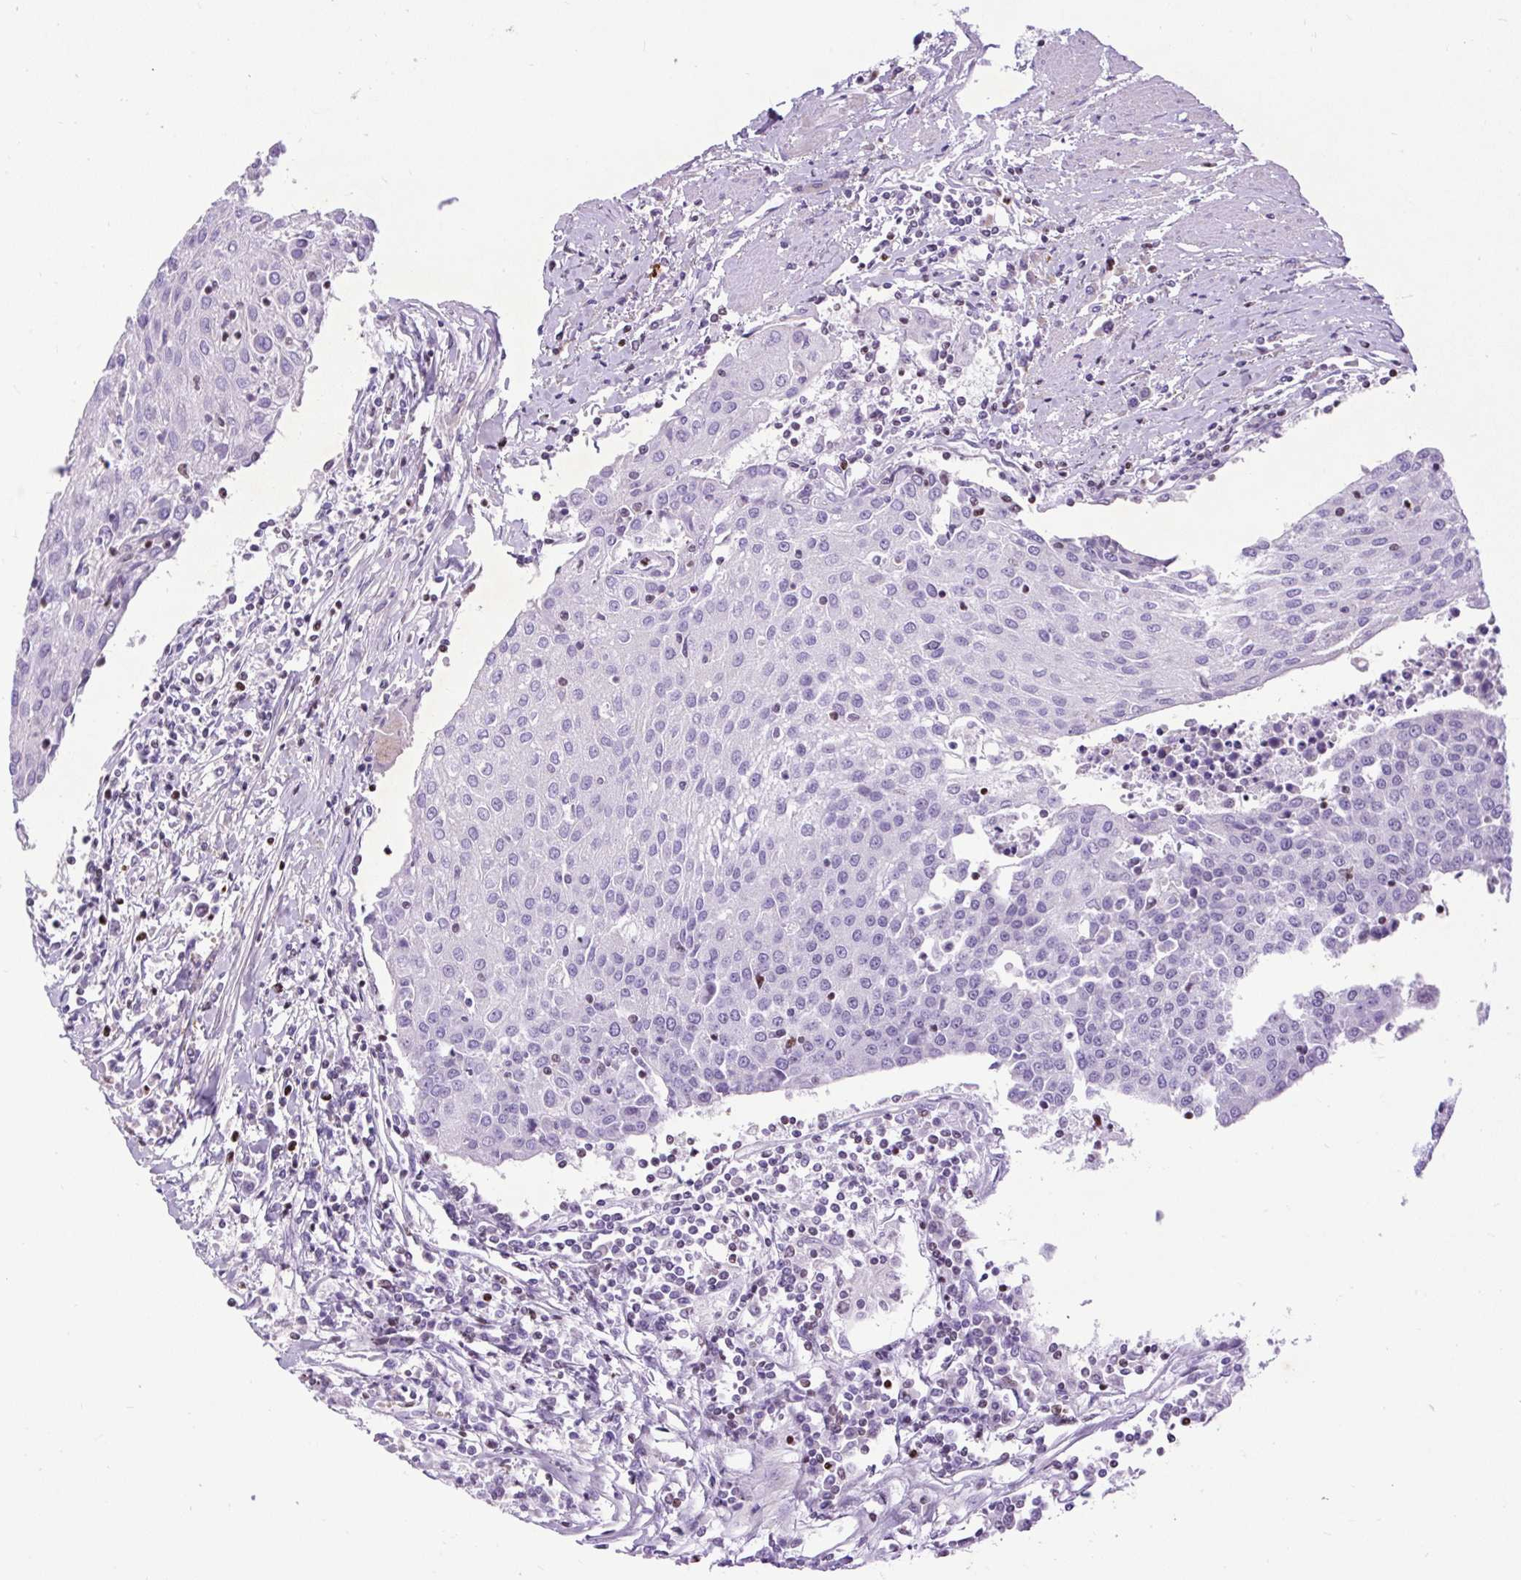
{"staining": {"intensity": "negative", "quantity": "none", "location": "none"}, "tissue": "urothelial cancer", "cell_type": "Tumor cells", "image_type": "cancer", "snomed": [{"axis": "morphology", "description": "Urothelial carcinoma, High grade"}, {"axis": "topography", "description": "Urinary bladder"}], "caption": "Tumor cells are negative for brown protein staining in high-grade urothelial carcinoma.", "gene": "SPC24", "patient": {"sex": "female", "age": 85}}